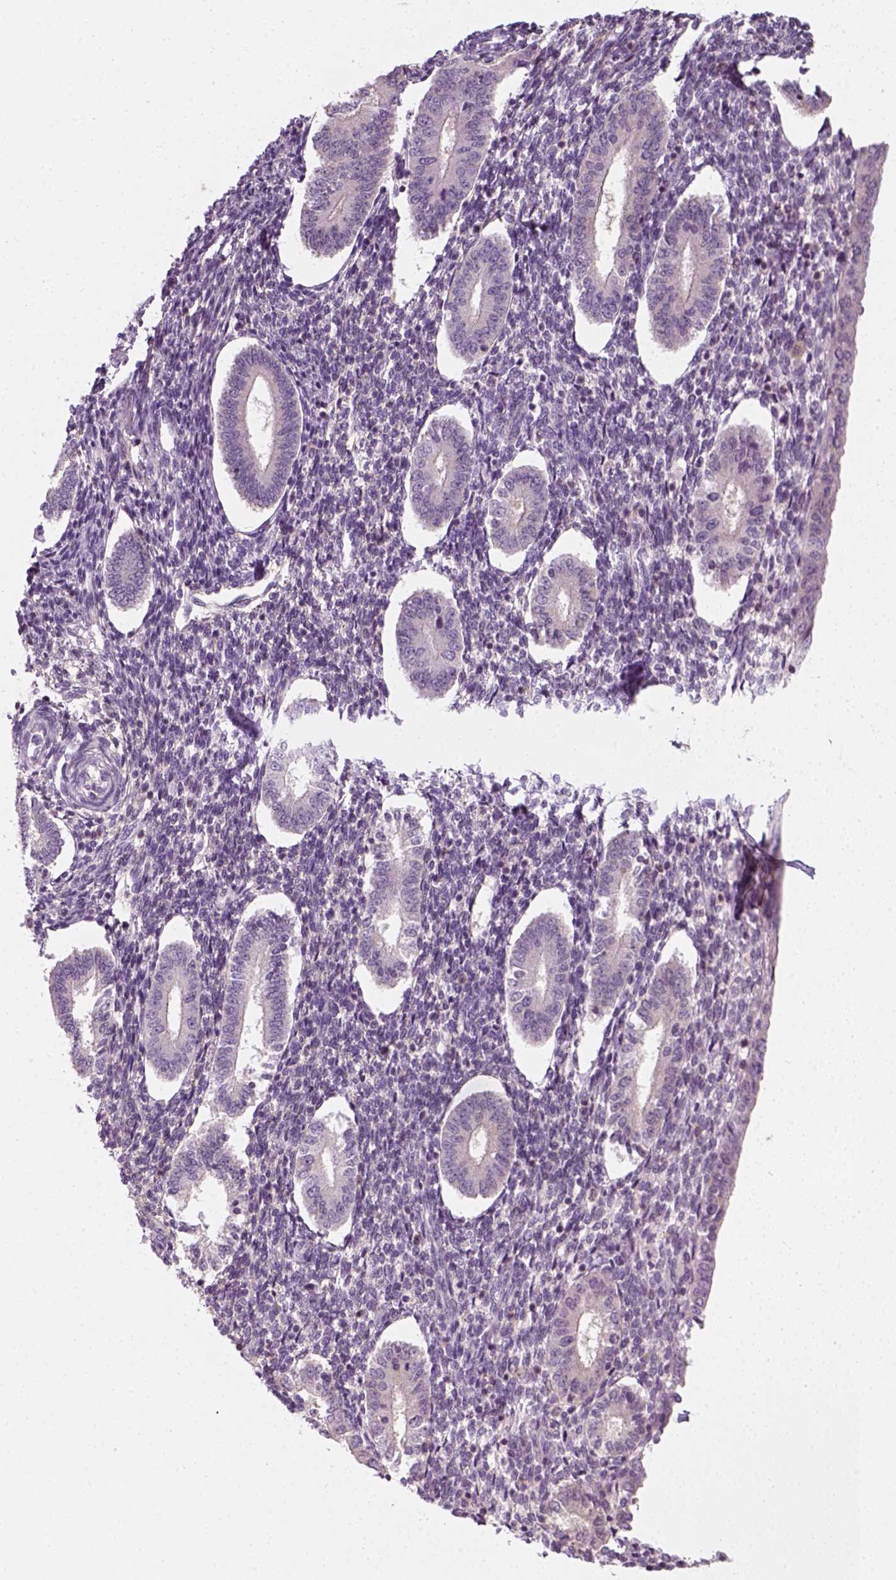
{"staining": {"intensity": "negative", "quantity": "none", "location": "none"}, "tissue": "endometrium", "cell_type": "Cells in endometrial stroma", "image_type": "normal", "snomed": [{"axis": "morphology", "description": "Normal tissue, NOS"}, {"axis": "topography", "description": "Endometrium"}], "caption": "Immunohistochemistry of benign endometrium exhibits no expression in cells in endometrial stroma.", "gene": "EPHB1", "patient": {"sex": "female", "age": 40}}